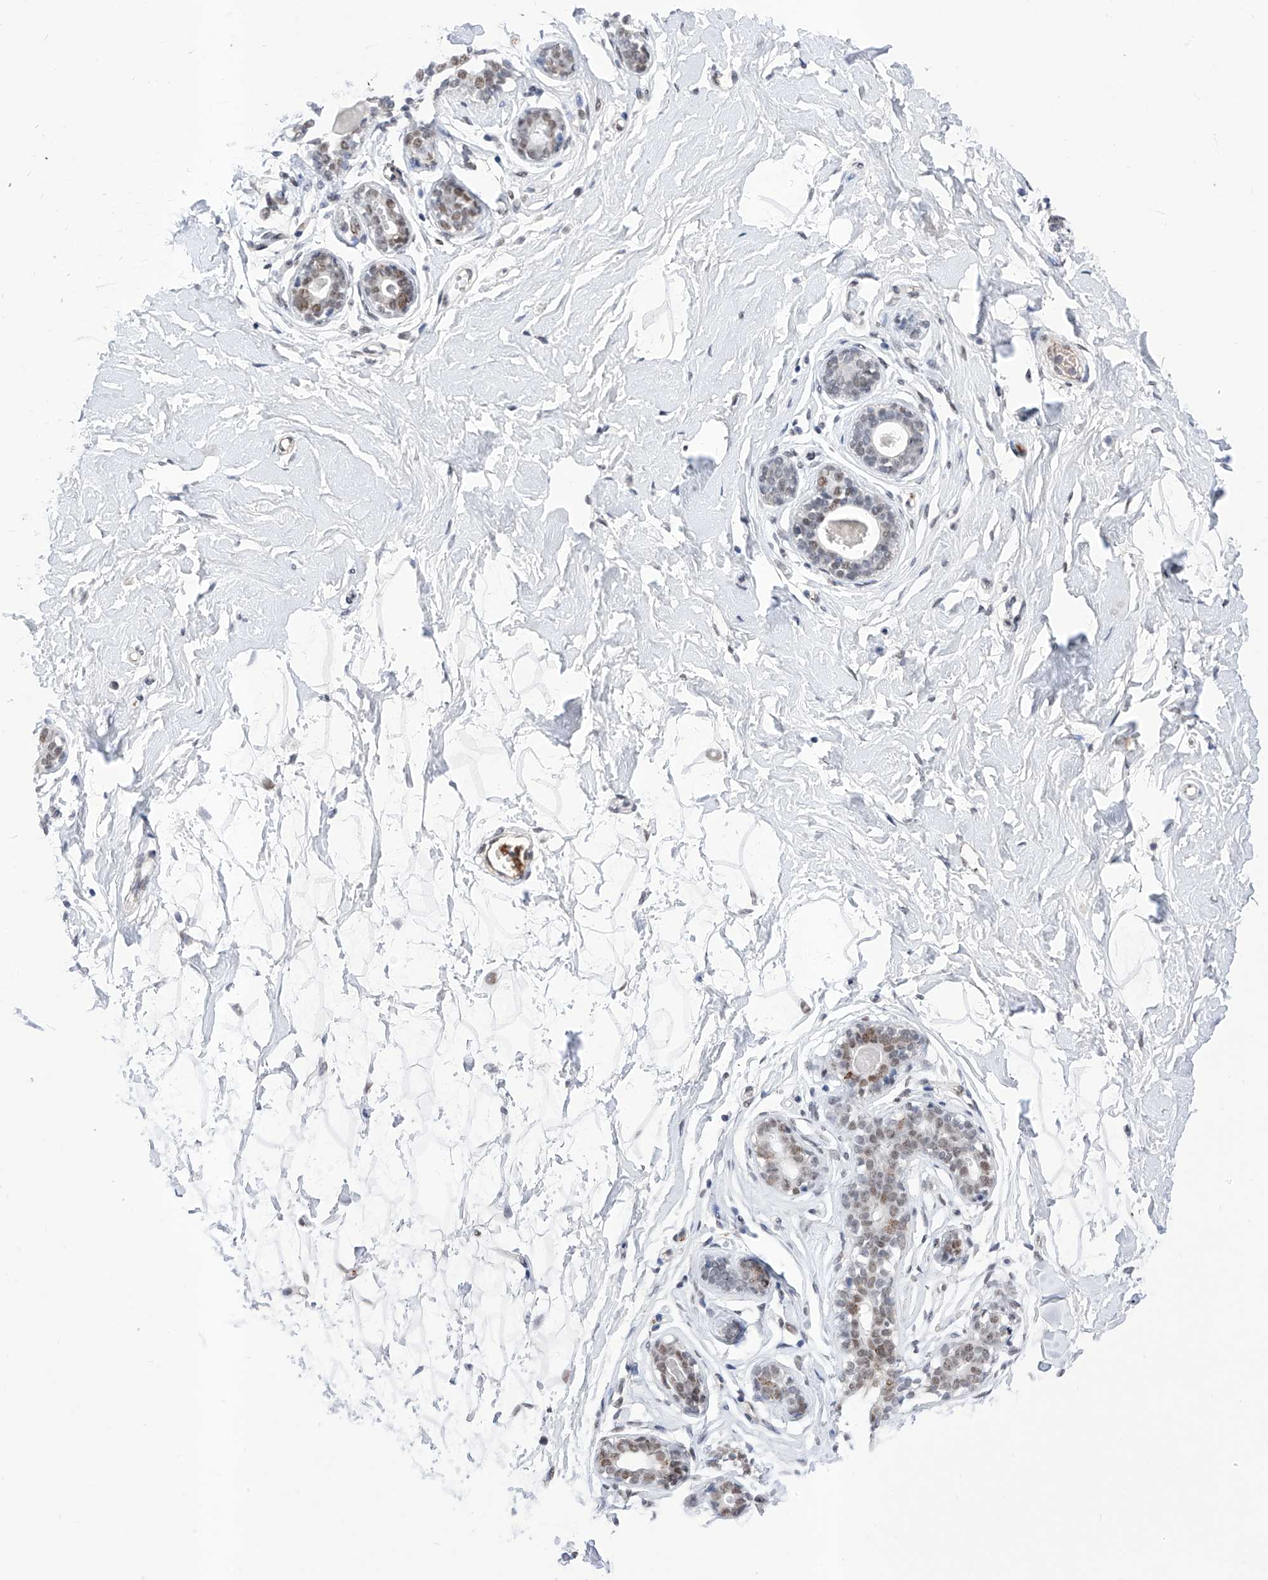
{"staining": {"intensity": "negative", "quantity": "none", "location": "none"}, "tissue": "breast", "cell_type": "Adipocytes", "image_type": "normal", "snomed": [{"axis": "morphology", "description": "Normal tissue, NOS"}, {"axis": "morphology", "description": "Adenoma, NOS"}, {"axis": "topography", "description": "Breast"}], "caption": "Benign breast was stained to show a protein in brown. There is no significant positivity in adipocytes.", "gene": "ATN1", "patient": {"sex": "female", "age": 23}}